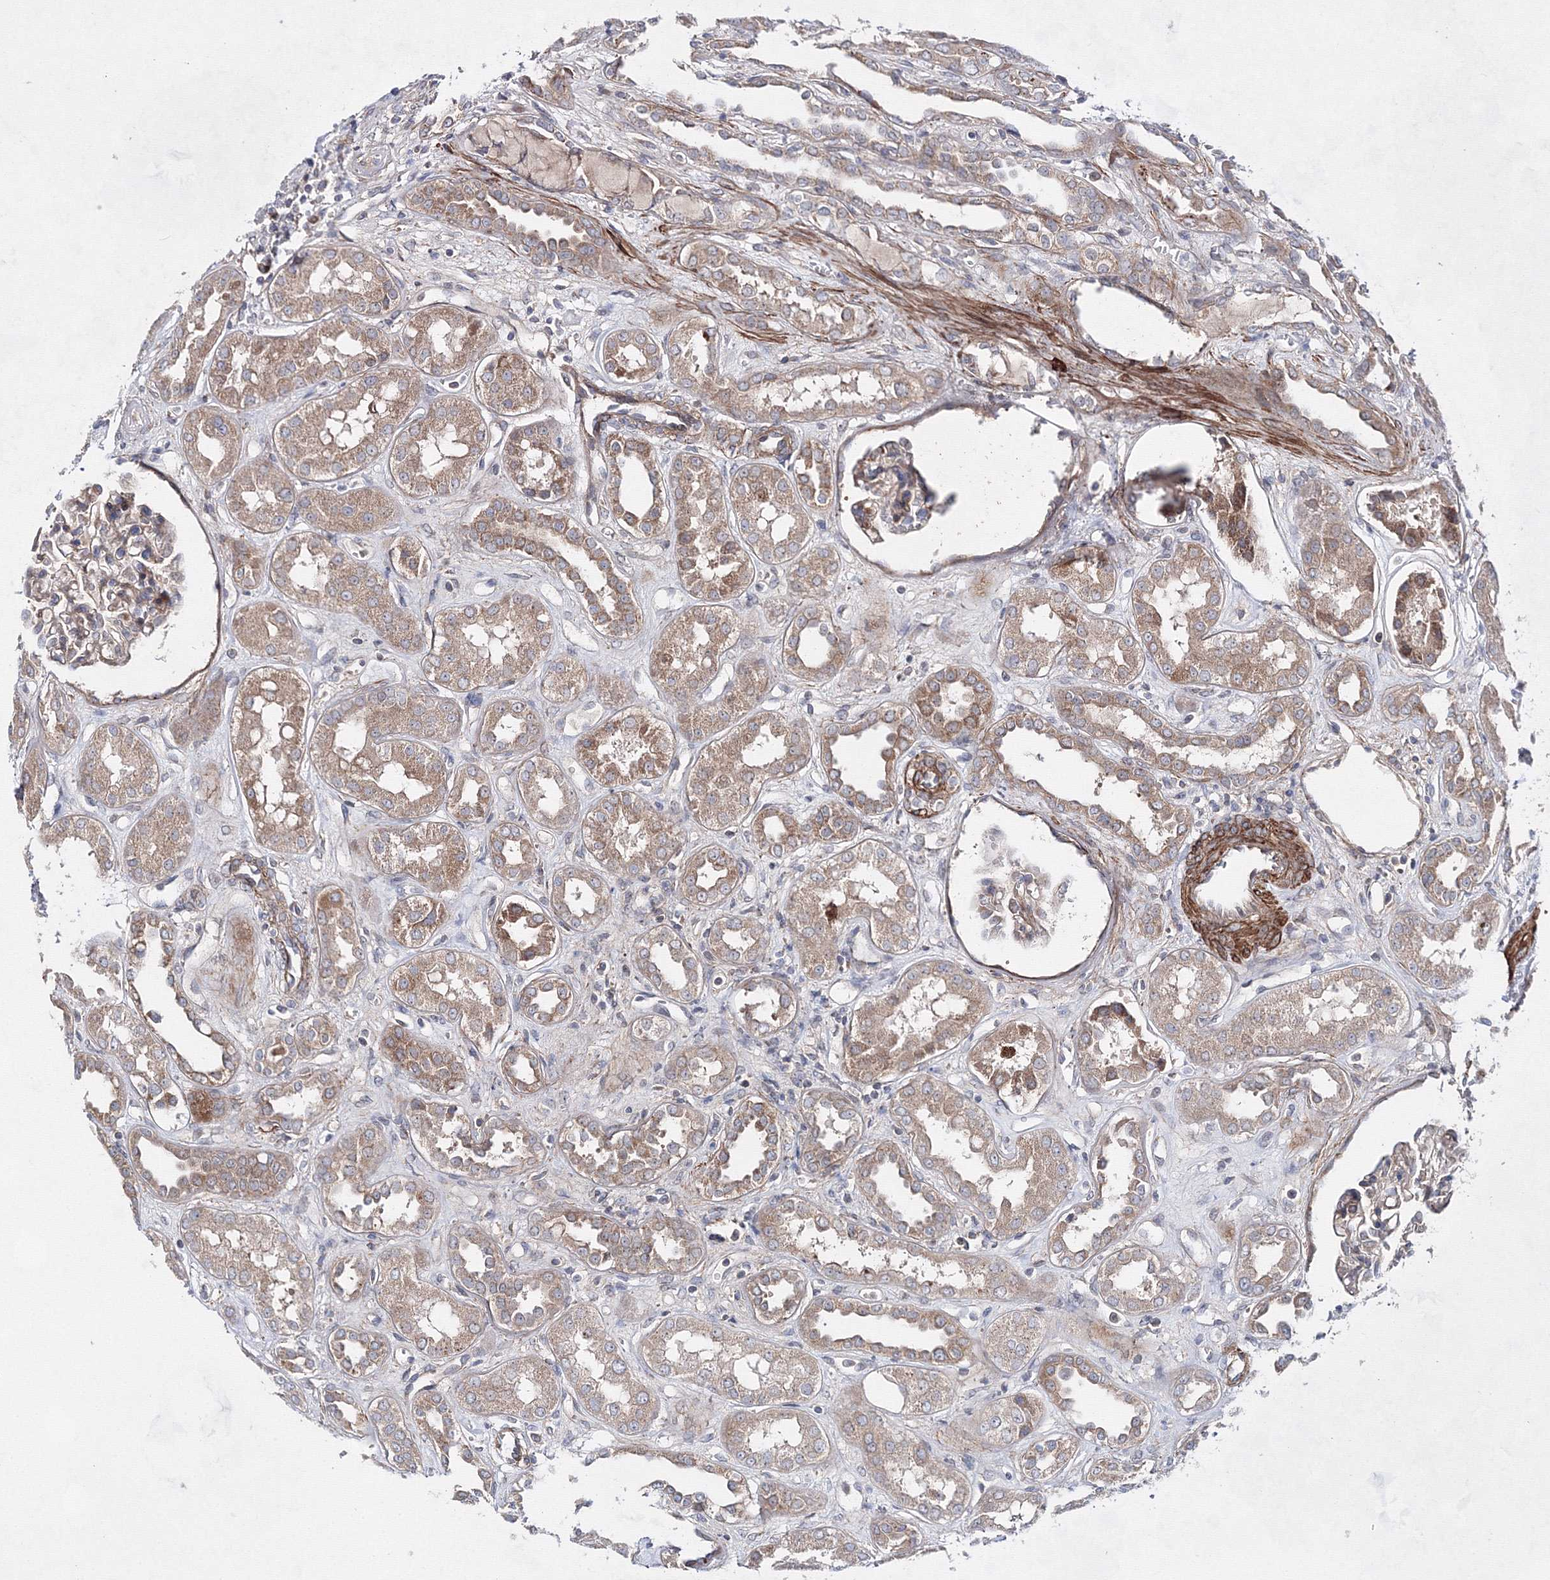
{"staining": {"intensity": "weak", "quantity": "<25%", "location": "cytoplasmic/membranous"}, "tissue": "kidney", "cell_type": "Cells in glomeruli", "image_type": "normal", "snomed": [{"axis": "morphology", "description": "Normal tissue, NOS"}, {"axis": "topography", "description": "Kidney"}], "caption": "High power microscopy micrograph of an immunohistochemistry image of unremarkable kidney, revealing no significant positivity in cells in glomeruli. (Brightfield microscopy of DAB (3,3'-diaminobenzidine) immunohistochemistry (IHC) at high magnification).", "gene": "GFM1", "patient": {"sex": "male", "age": 59}}